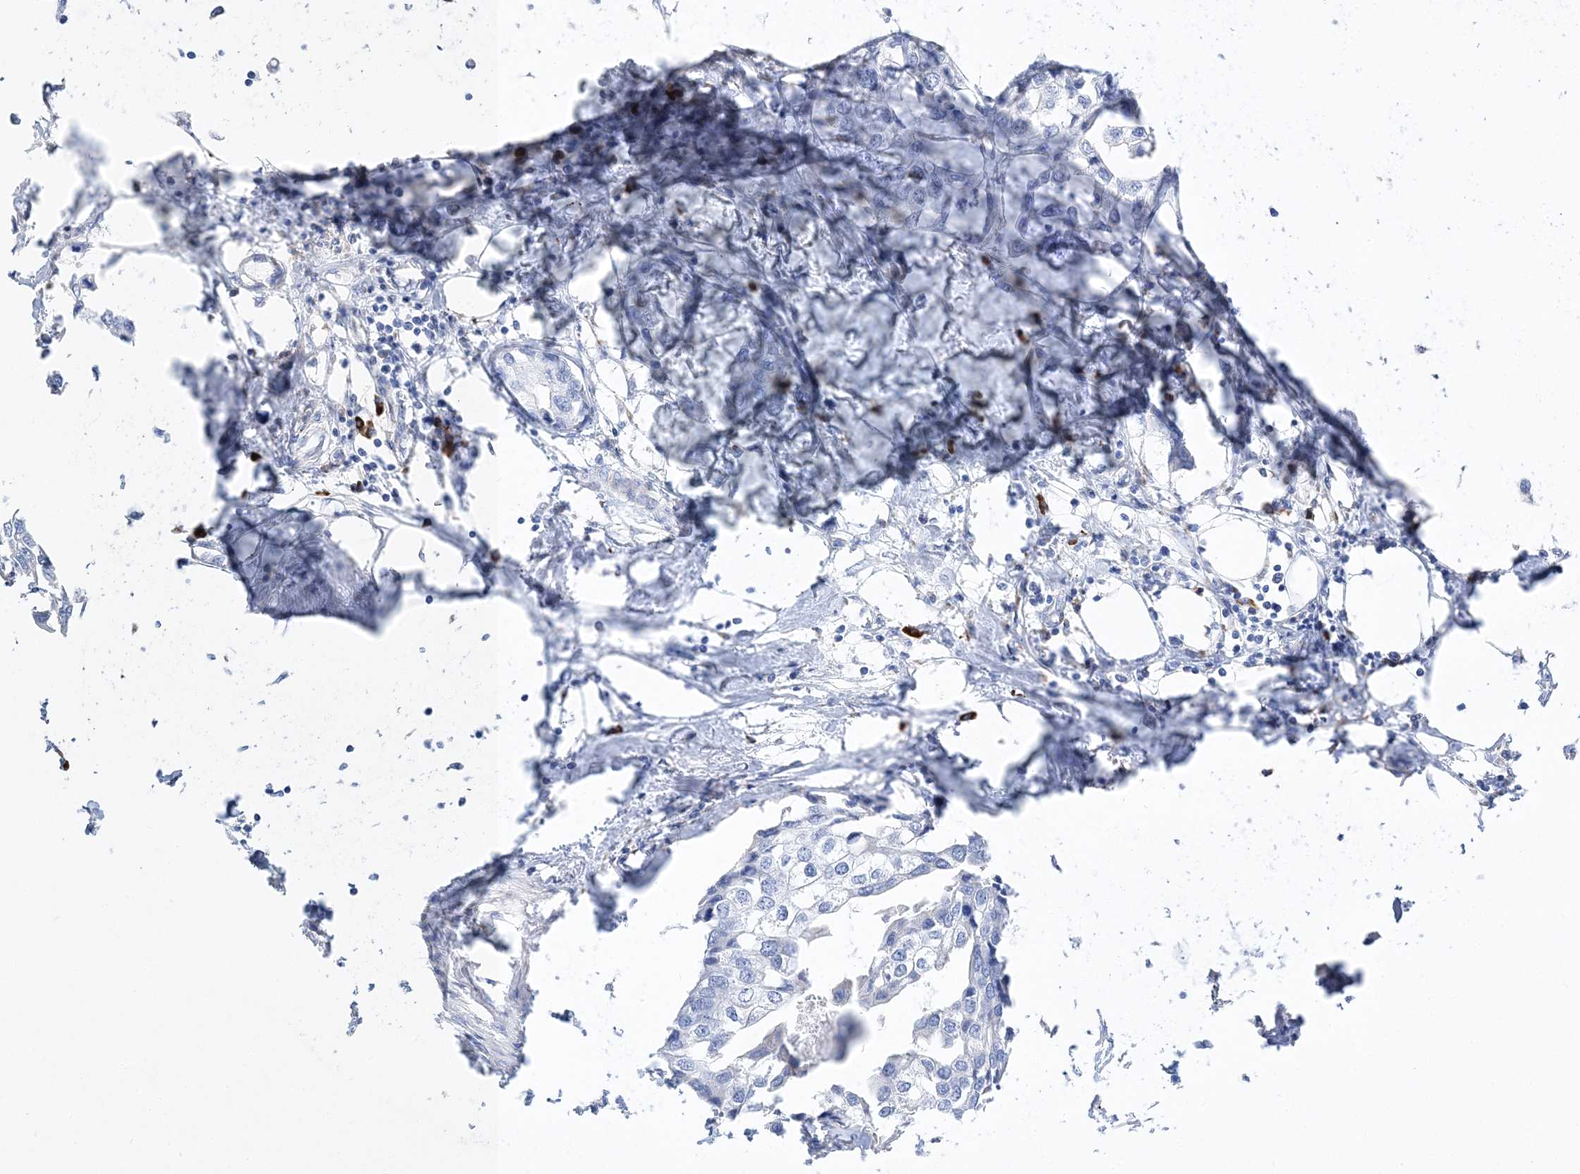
{"staining": {"intensity": "negative", "quantity": "none", "location": "none"}, "tissue": "urothelial cancer", "cell_type": "Tumor cells", "image_type": "cancer", "snomed": [{"axis": "morphology", "description": "Urothelial carcinoma, High grade"}, {"axis": "topography", "description": "Urinary bladder"}], "caption": "Tumor cells show no significant staining in urothelial cancer. (Brightfield microscopy of DAB (3,3'-diaminobenzidine) immunohistochemistry (IHC) at high magnification).", "gene": "TSPYL6", "patient": {"sex": "male", "age": 64}}